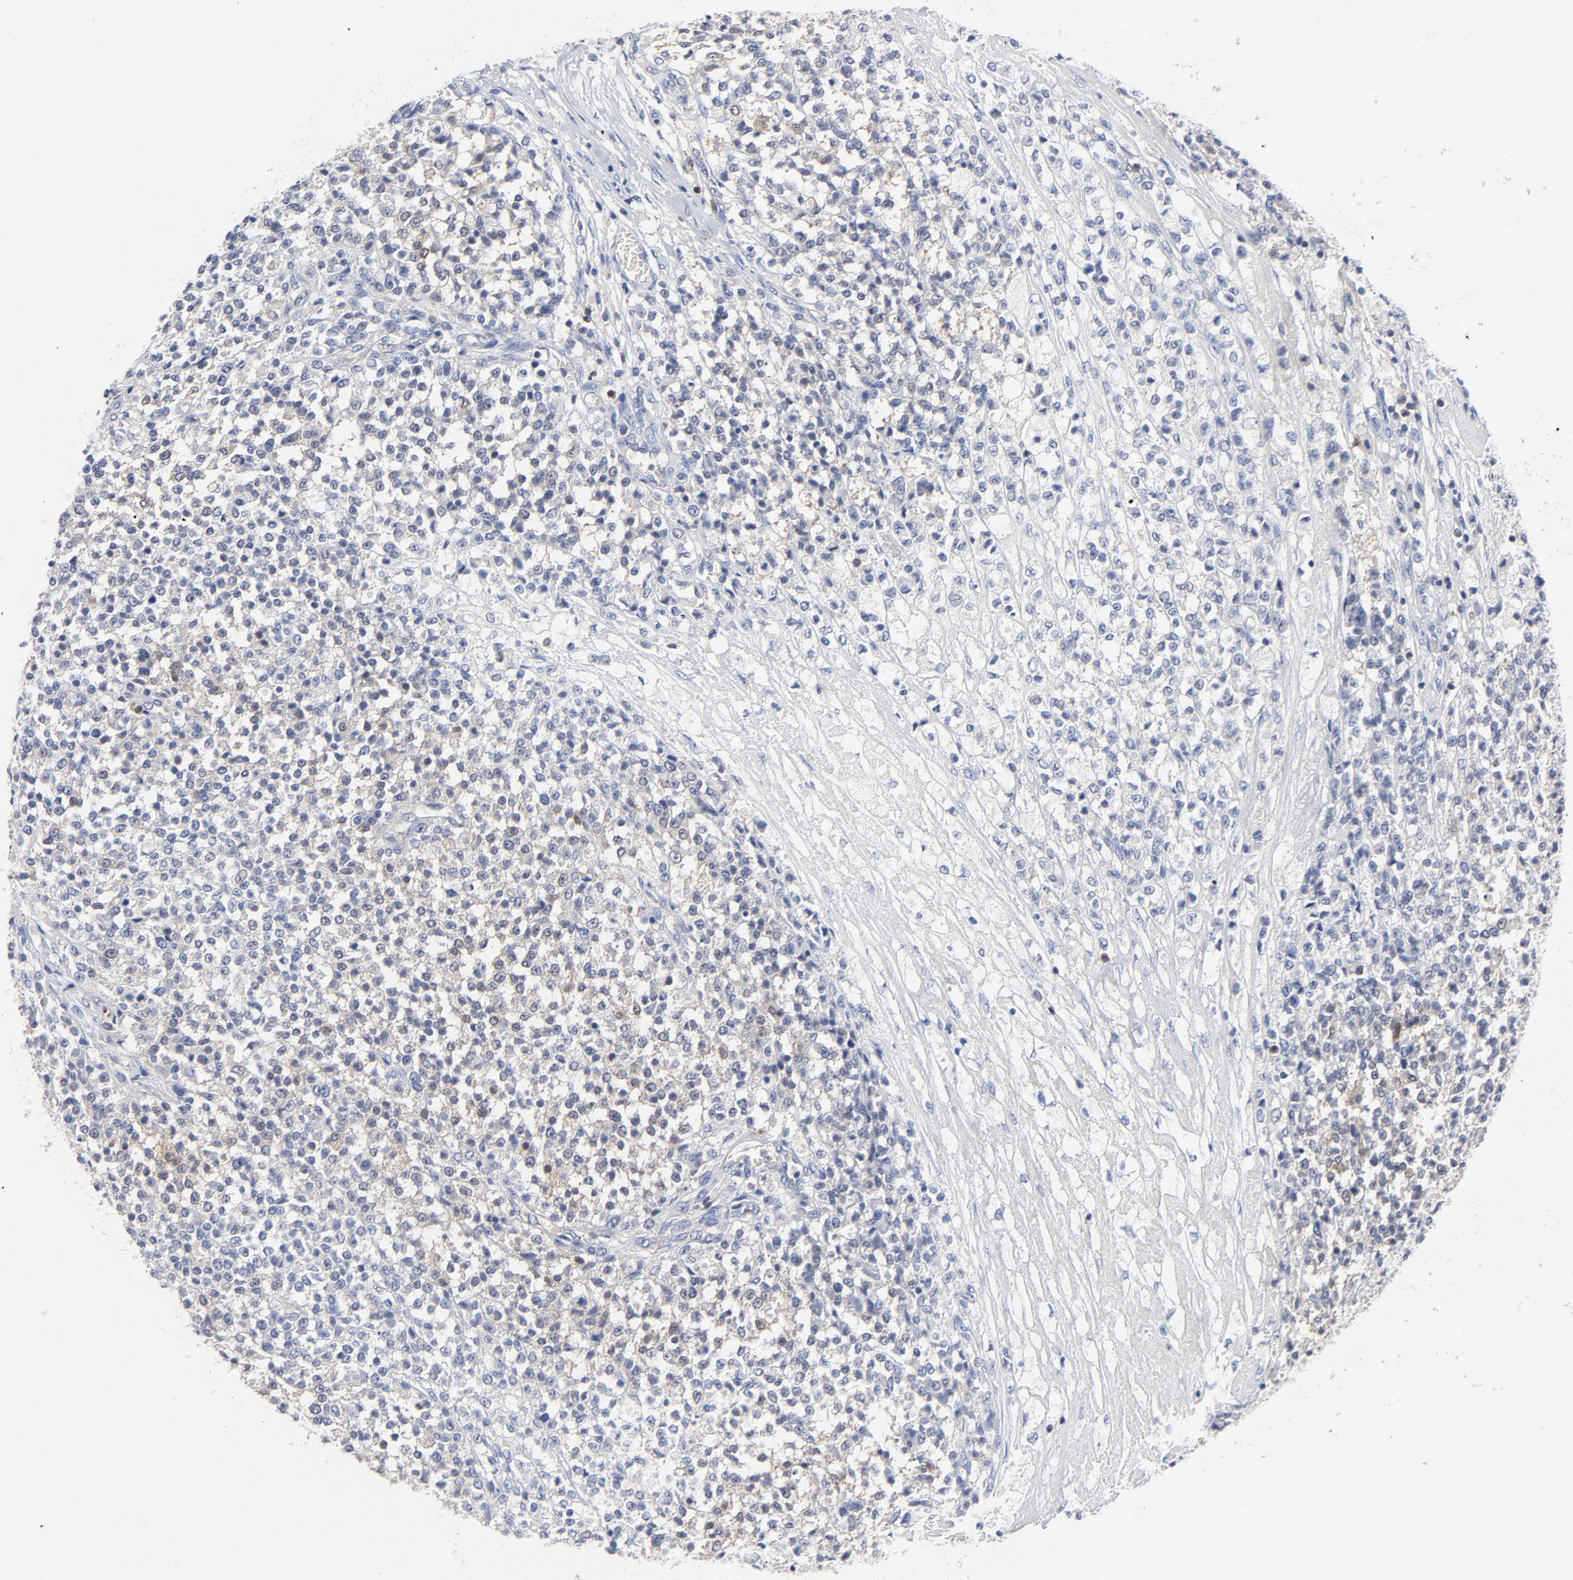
{"staining": {"intensity": "negative", "quantity": "none", "location": "none"}, "tissue": "testis cancer", "cell_type": "Tumor cells", "image_type": "cancer", "snomed": [{"axis": "morphology", "description": "Seminoma, NOS"}, {"axis": "topography", "description": "Testis"}], "caption": "IHC photomicrograph of human testis seminoma stained for a protein (brown), which displays no expression in tumor cells.", "gene": "CAB39L", "patient": {"sex": "male", "age": 59}}